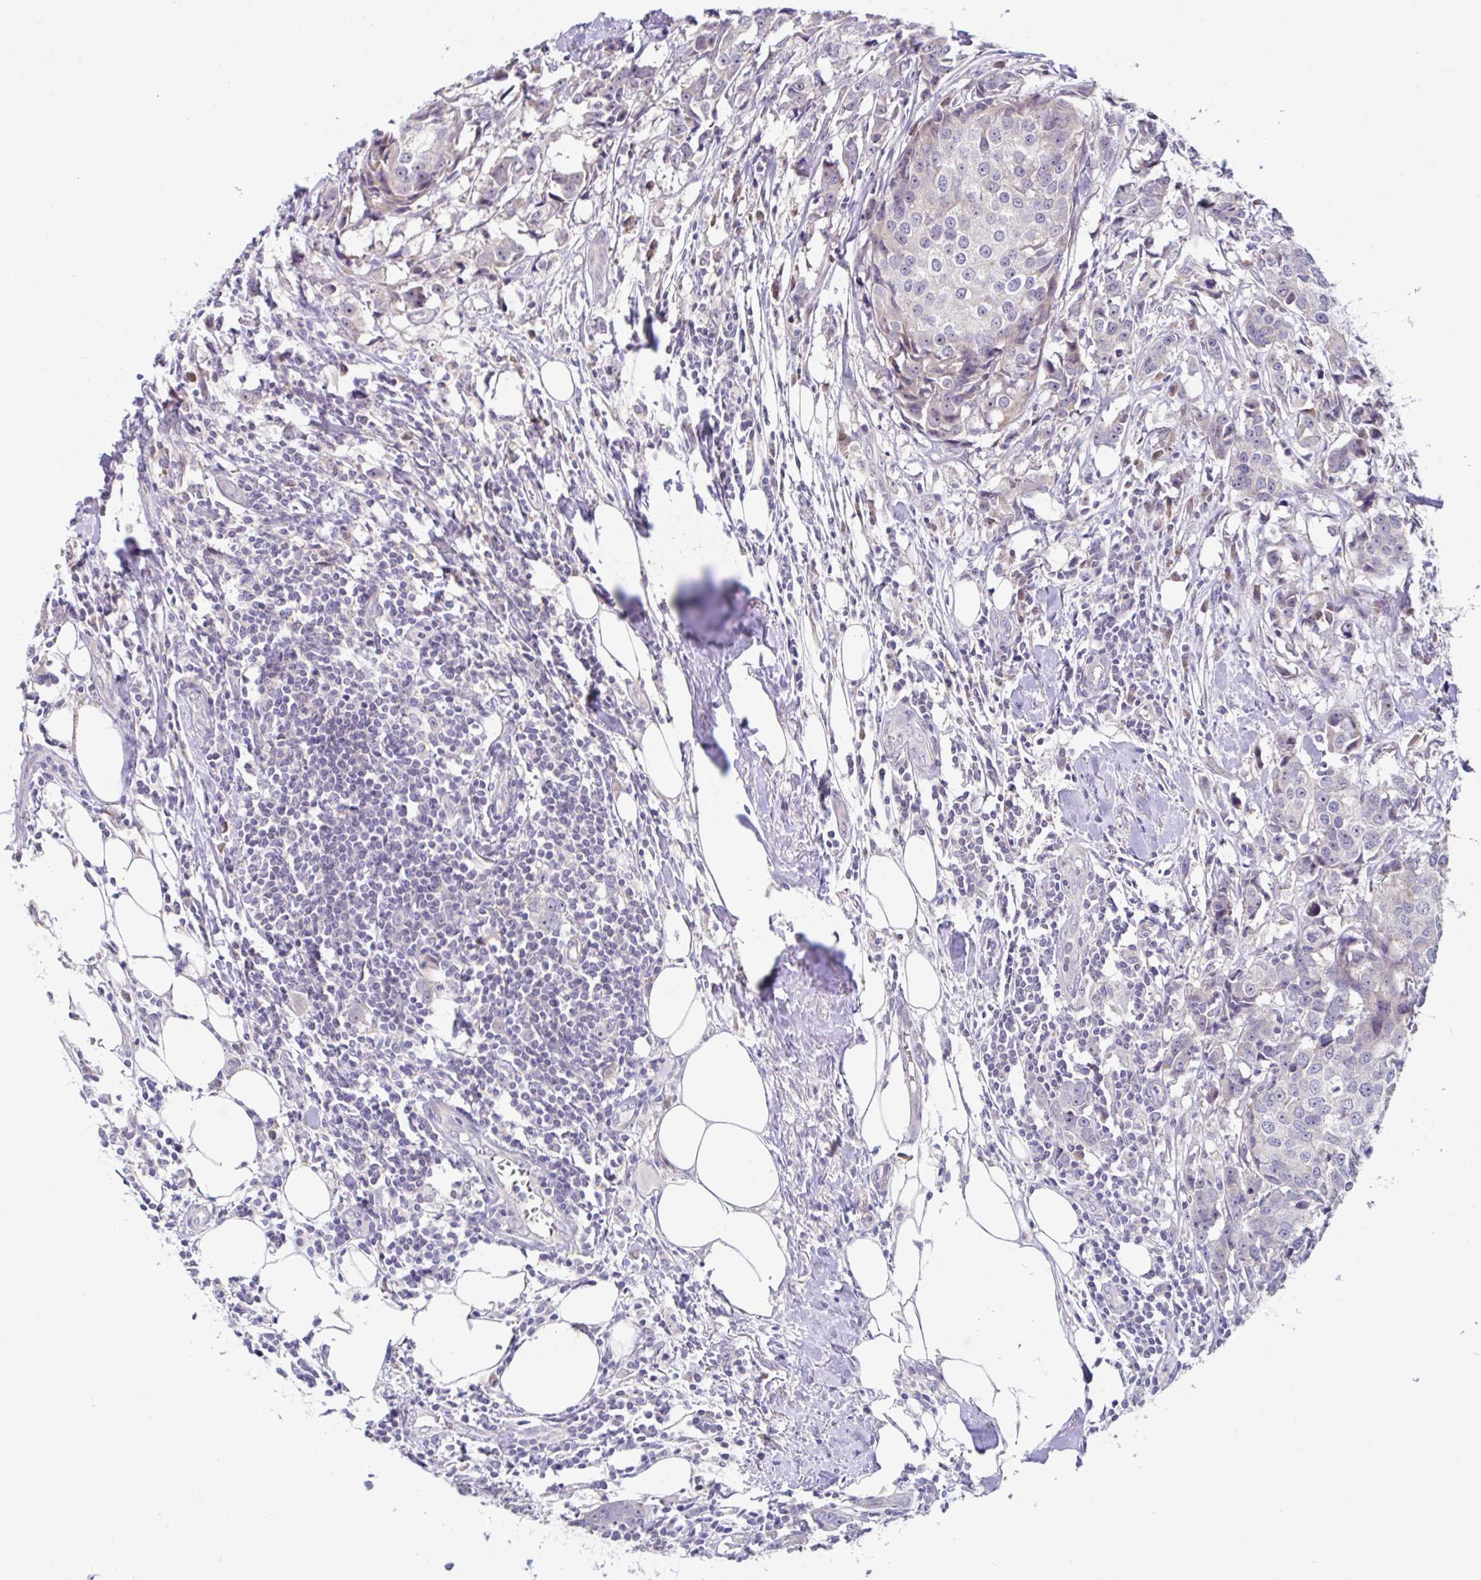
{"staining": {"intensity": "moderate", "quantity": "<25%", "location": "nuclear"}, "tissue": "breast cancer", "cell_type": "Tumor cells", "image_type": "cancer", "snomed": [{"axis": "morphology", "description": "Duct carcinoma"}, {"axis": "topography", "description": "Breast"}], "caption": "This micrograph exhibits intraductal carcinoma (breast) stained with immunohistochemistry to label a protein in brown. The nuclear of tumor cells show moderate positivity for the protein. Nuclei are counter-stained blue.", "gene": "NT5C1B", "patient": {"sex": "female", "age": 80}}